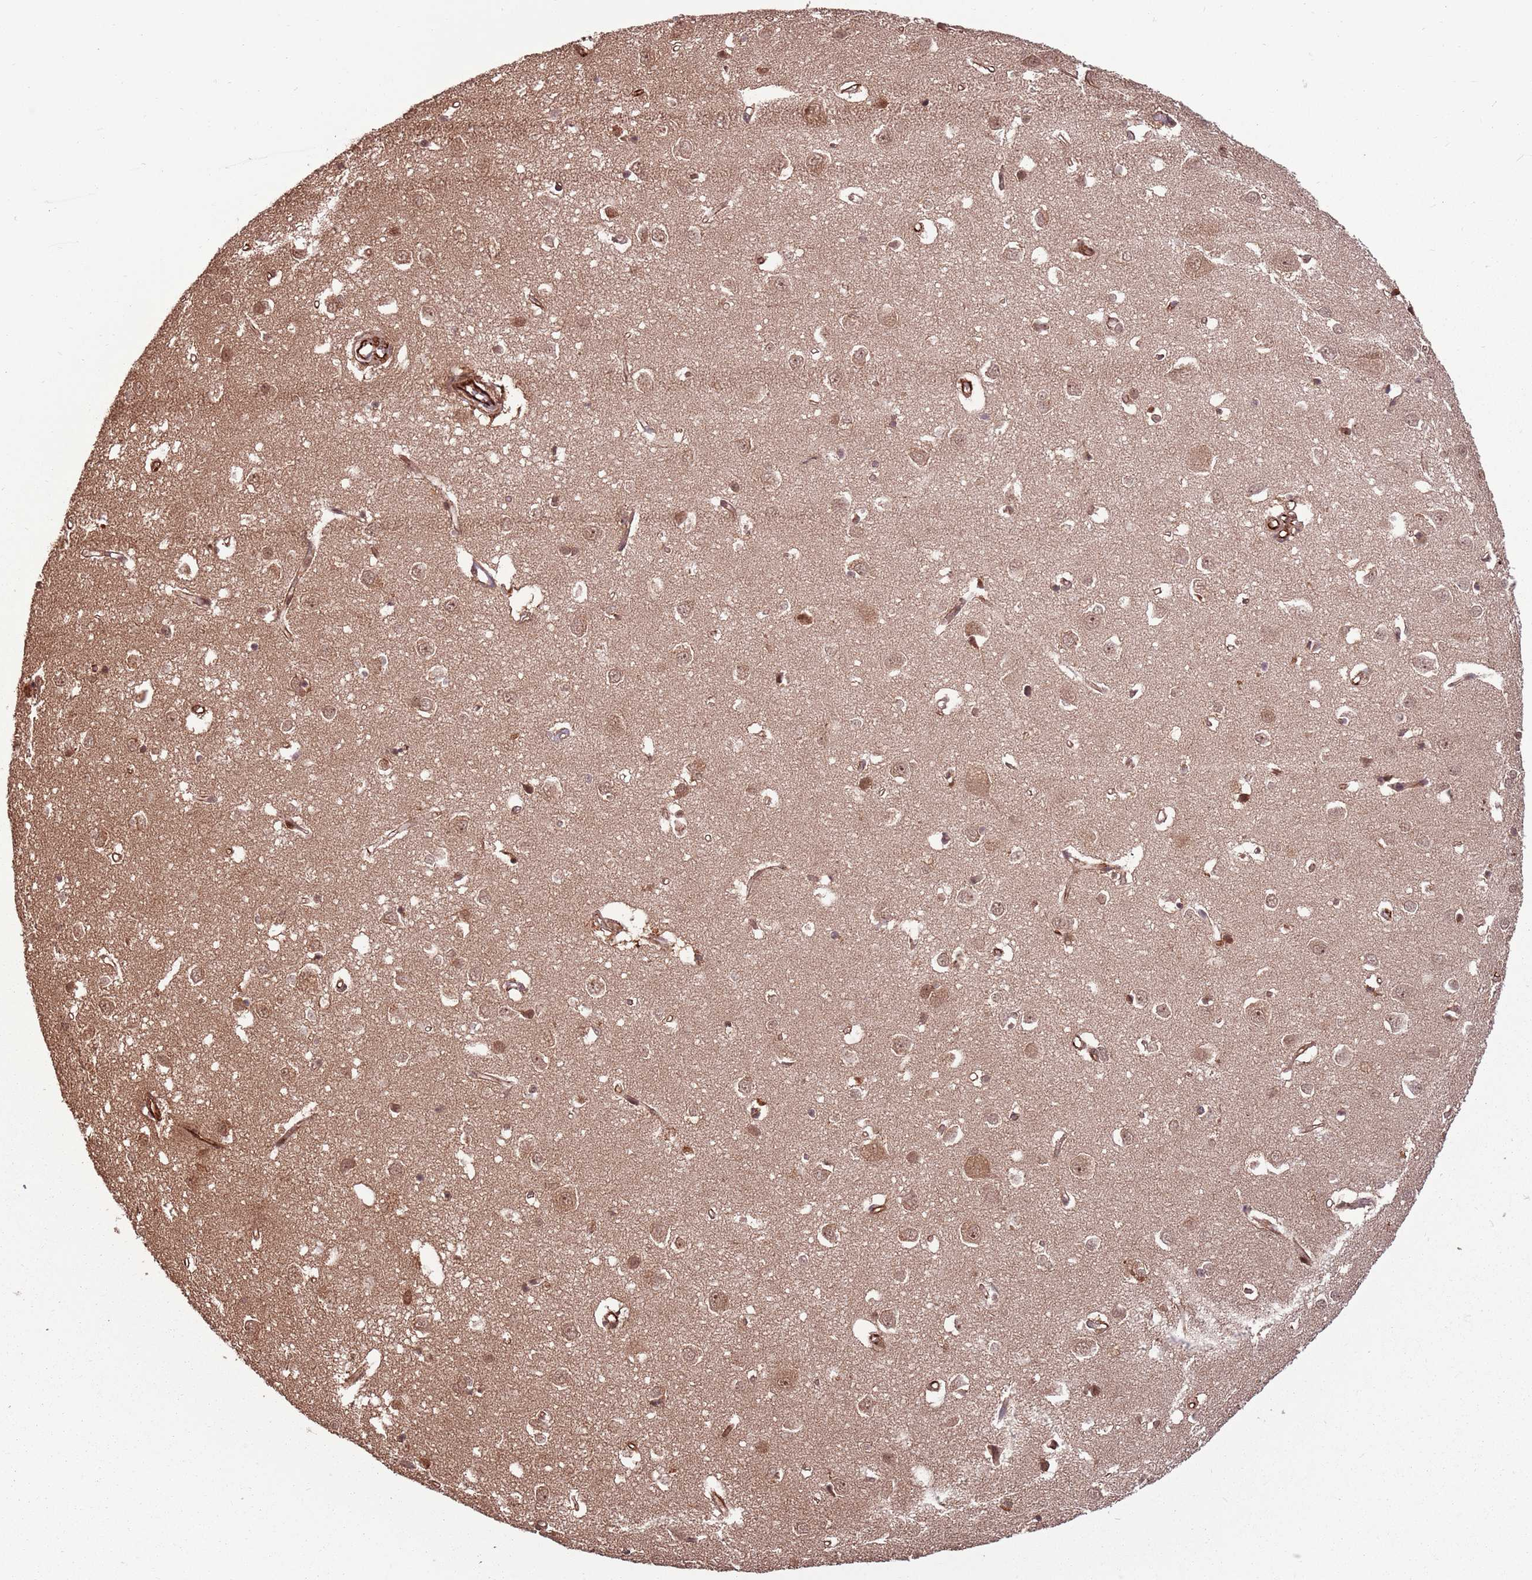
{"staining": {"intensity": "strong", "quantity": ">75%", "location": "cytoplasmic/membranous,nuclear"}, "tissue": "cerebral cortex", "cell_type": "Endothelial cells", "image_type": "normal", "snomed": [{"axis": "morphology", "description": "Normal tissue, NOS"}, {"axis": "topography", "description": "Cerebral cortex"}], "caption": "Immunohistochemical staining of benign cerebral cortex displays strong cytoplasmic/membranous,nuclear protein expression in about >75% of endothelial cells.", "gene": "ADAMTS3", "patient": {"sex": "female", "age": 64}}